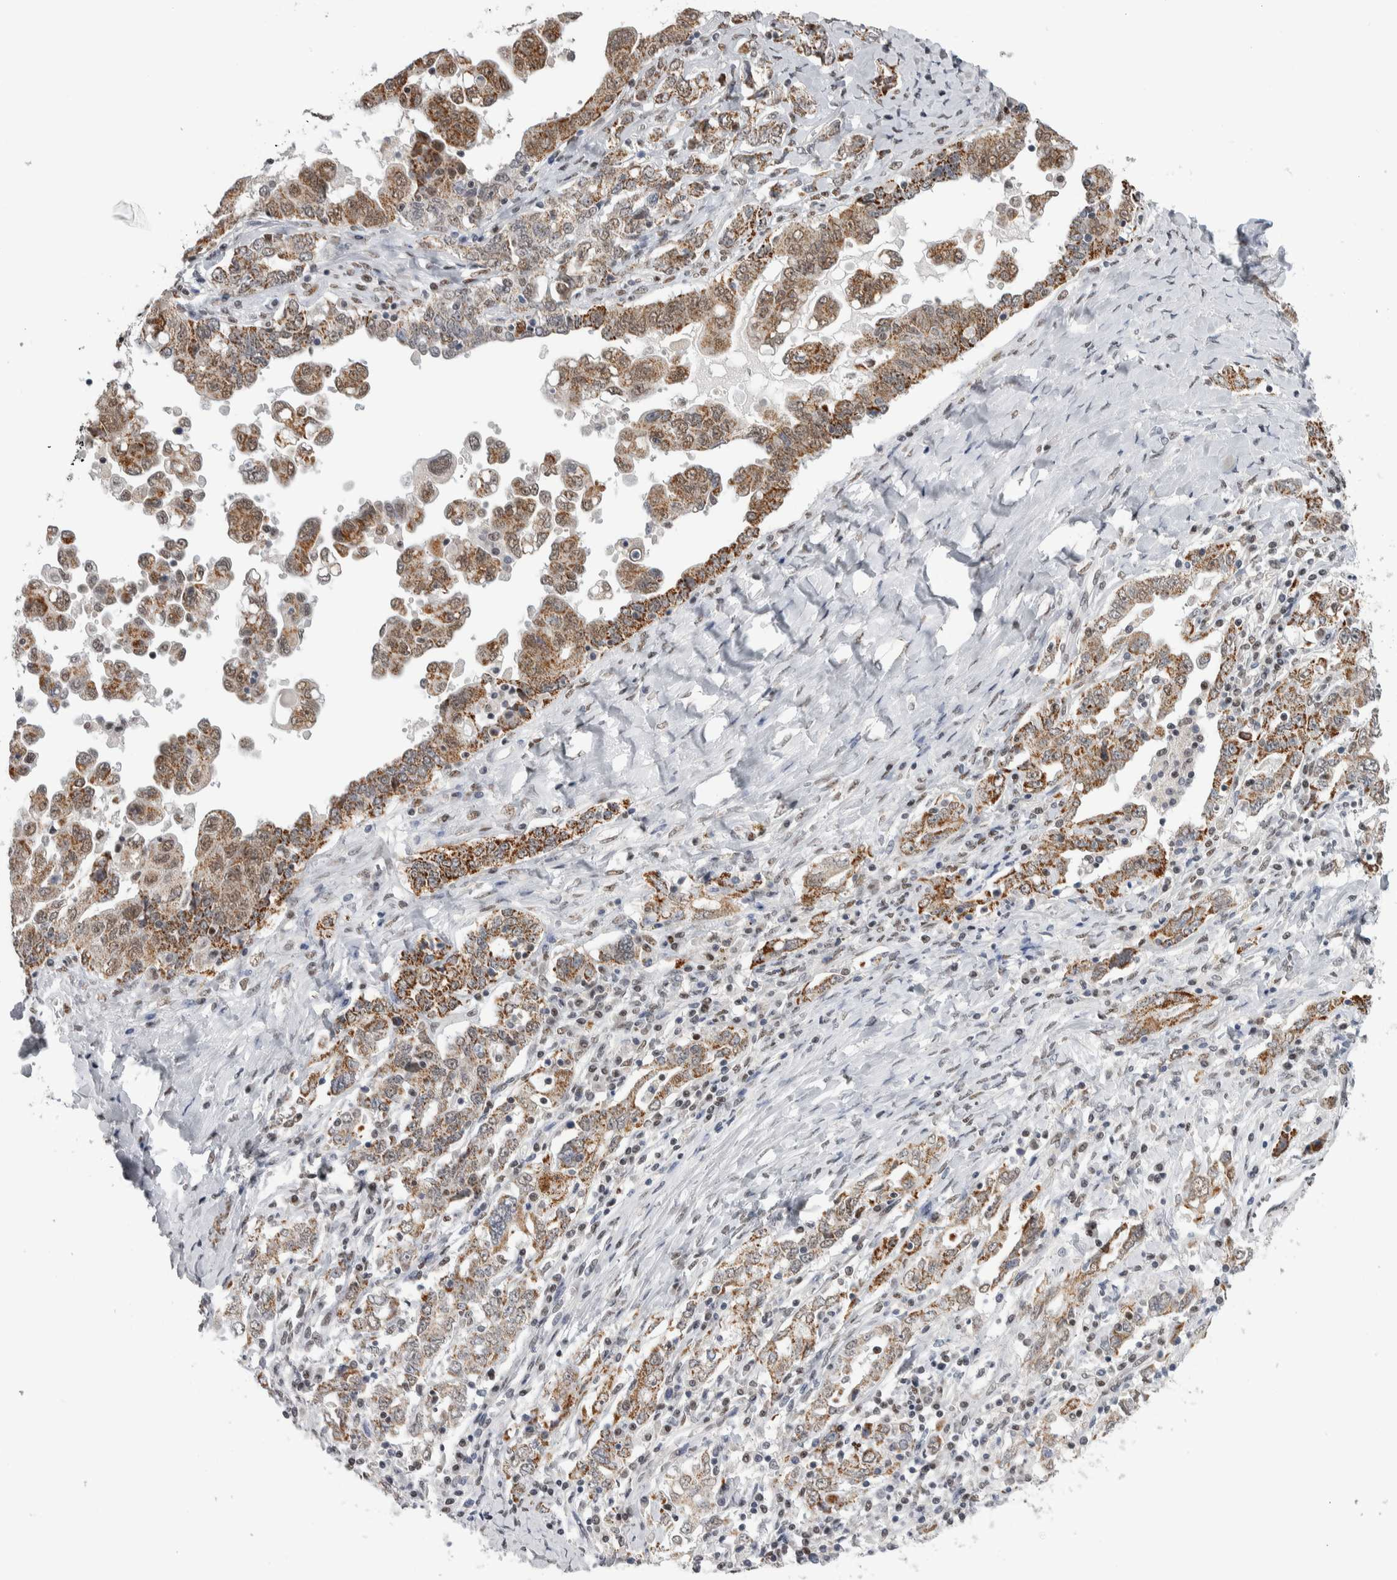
{"staining": {"intensity": "moderate", "quantity": ">75%", "location": "cytoplasmic/membranous"}, "tissue": "ovarian cancer", "cell_type": "Tumor cells", "image_type": "cancer", "snomed": [{"axis": "morphology", "description": "Carcinoma, endometroid"}, {"axis": "topography", "description": "Ovary"}], "caption": "Immunohistochemical staining of human ovarian cancer demonstrates medium levels of moderate cytoplasmic/membranous protein expression in about >75% of tumor cells. (brown staining indicates protein expression, while blue staining denotes nuclei).", "gene": "HEXIM2", "patient": {"sex": "female", "age": 62}}